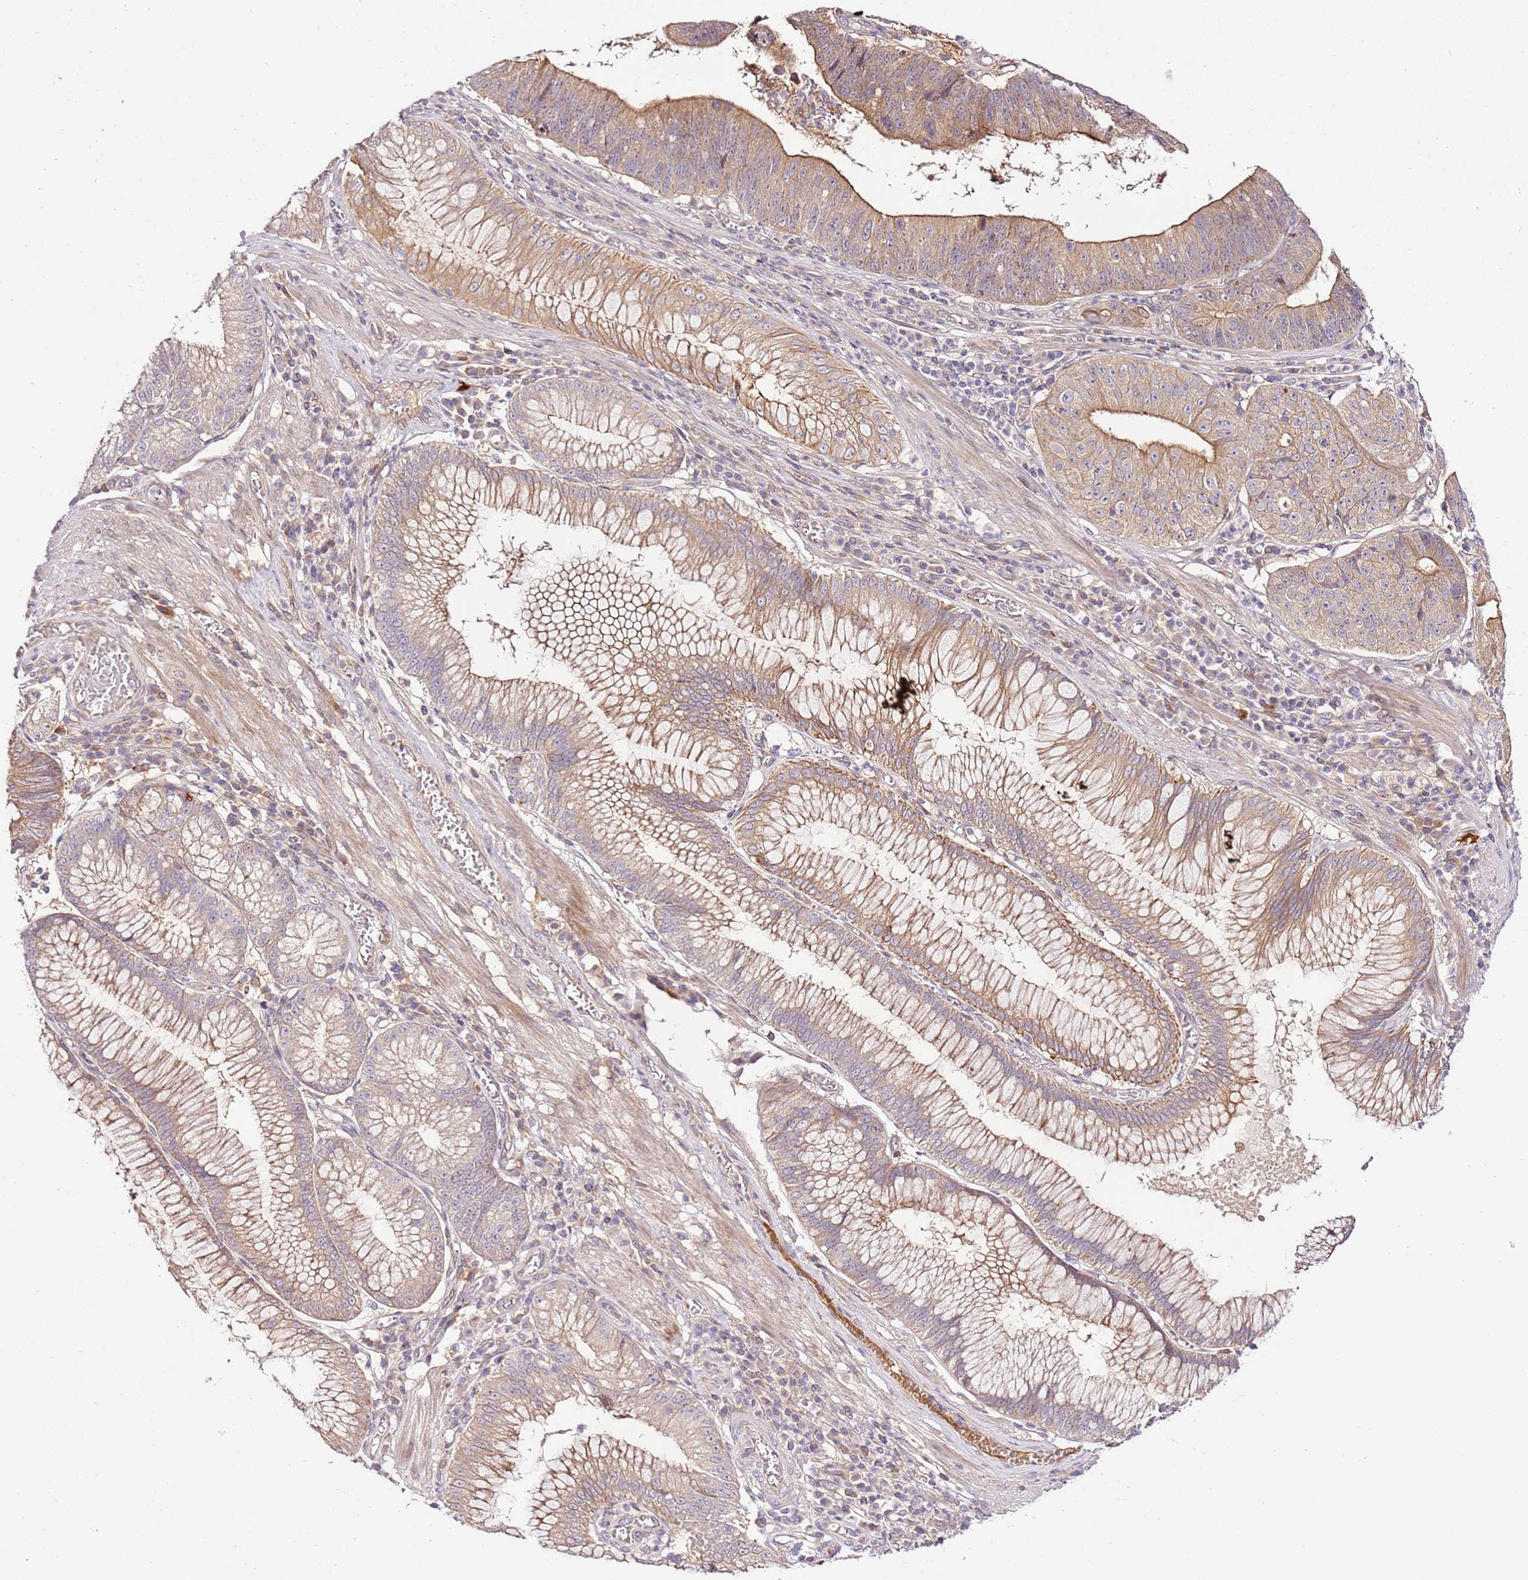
{"staining": {"intensity": "moderate", "quantity": ">75%", "location": "cytoplasmic/membranous"}, "tissue": "stomach cancer", "cell_type": "Tumor cells", "image_type": "cancer", "snomed": [{"axis": "morphology", "description": "Adenocarcinoma, NOS"}, {"axis": "topography", "description": "Stomach"}], "caption": "Stomach cancer stained with immunohistochemistry shows moderate cytoplasmic/membranous expression in about >75% of tumor cells.", "gene": "C8G", "patient": {"sex": "male", "age": 59}}